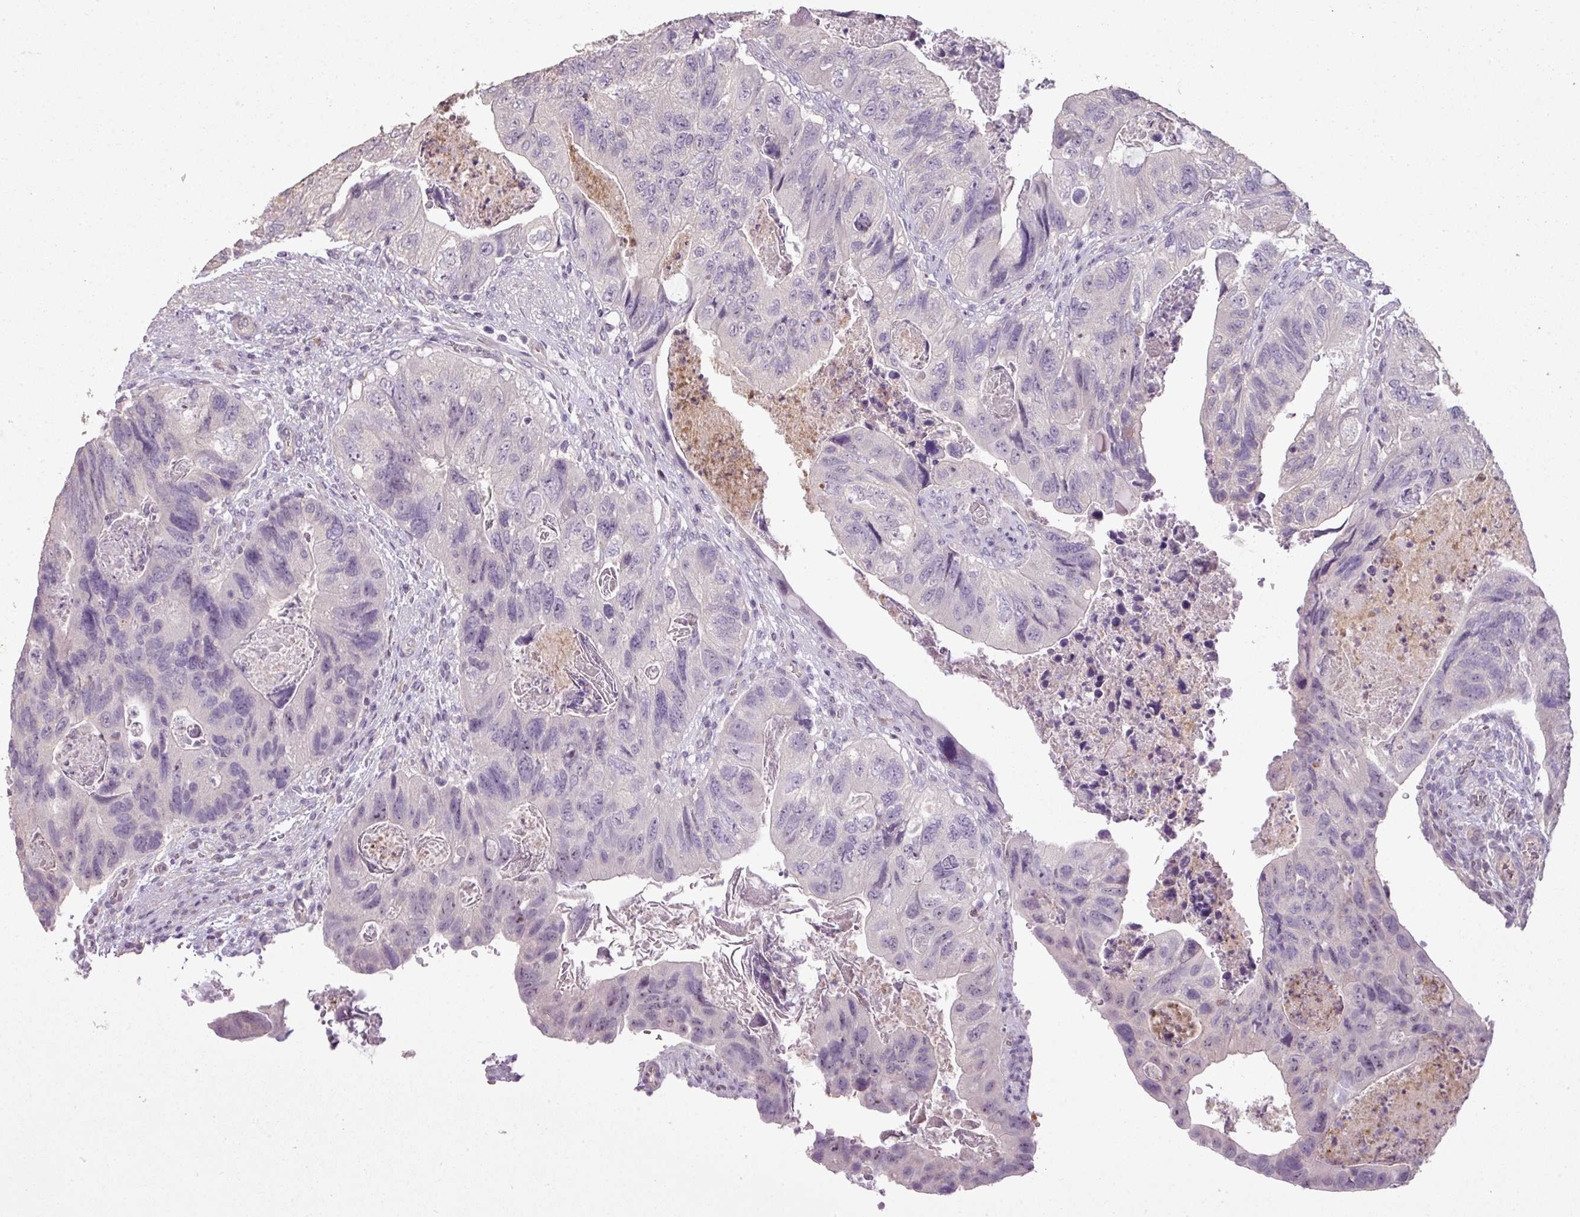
{"staining": {"intensity": "negative", "quantity": "none", "location": "none"}, "tissue": "colorectal cancer", "cell_type": "Tumor cells", "image_type": "cancer", "snomed": [{"axis": "morphology", "description": "Adenocarcinoma, NOS"}, {"axis": "topography", "description": "Rectum"}], "caption": "A photomicrograph of human colorectal adenocarcinoma is negative for staining in tumor cells.", "gene": "LY9", "patient": {"sex": "male", "age": 63}}